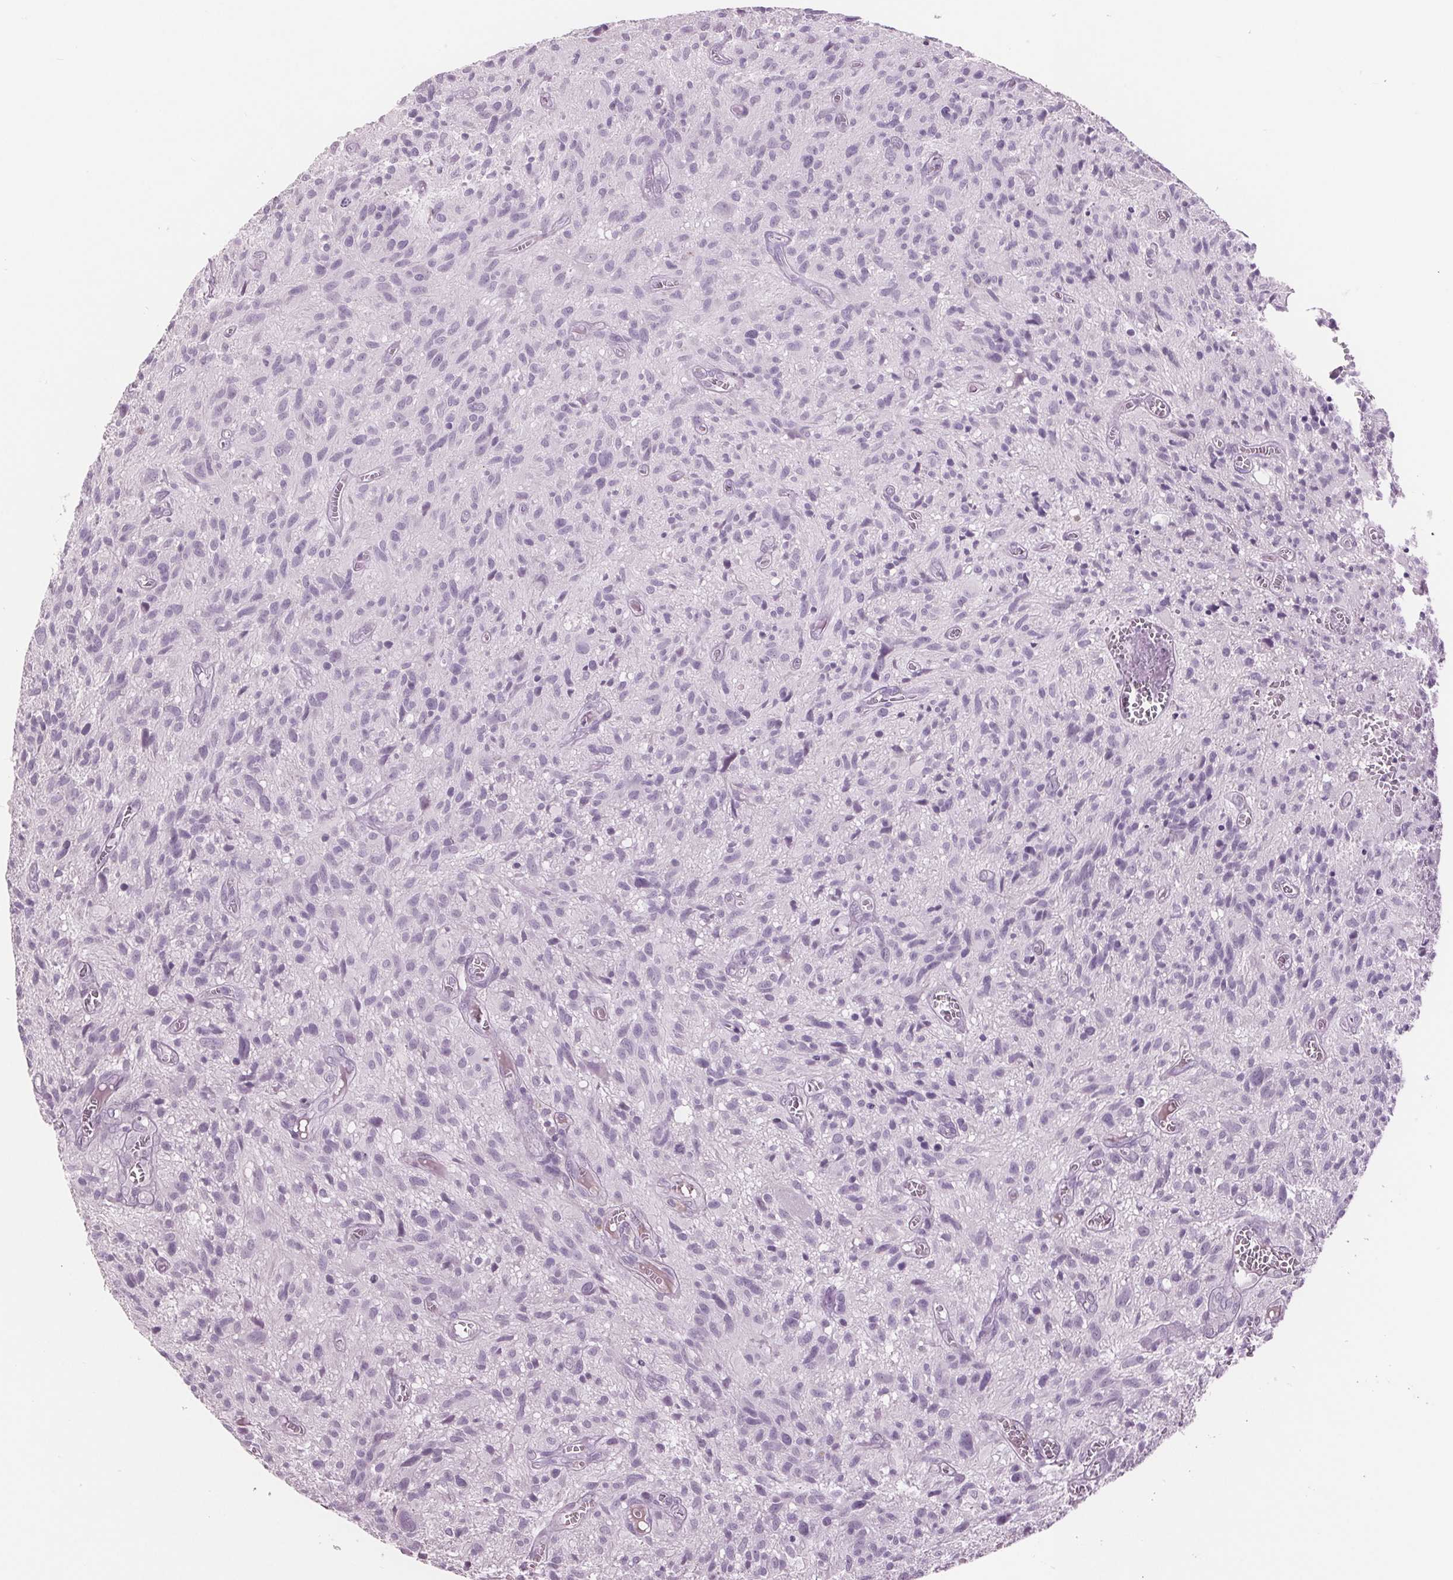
{"staining": {"intensity": "negative", "quantity": "none", "location": "none"}, "tissue": "glioma", "cell_type": "Tumor cells", "image_type": "cancer", "snomed": [{"axis": "morphology", "description": "Glioma, malignant, High grade"}, {"axis": "topography", "description": "Brain"}], "caption": "DAB immunohistochemical staining of malignant high-grade glioma demonstrates no significant staining in tumor cells.", "gene": "AMBP", "patient": {"sex": "male", "age": 75}}